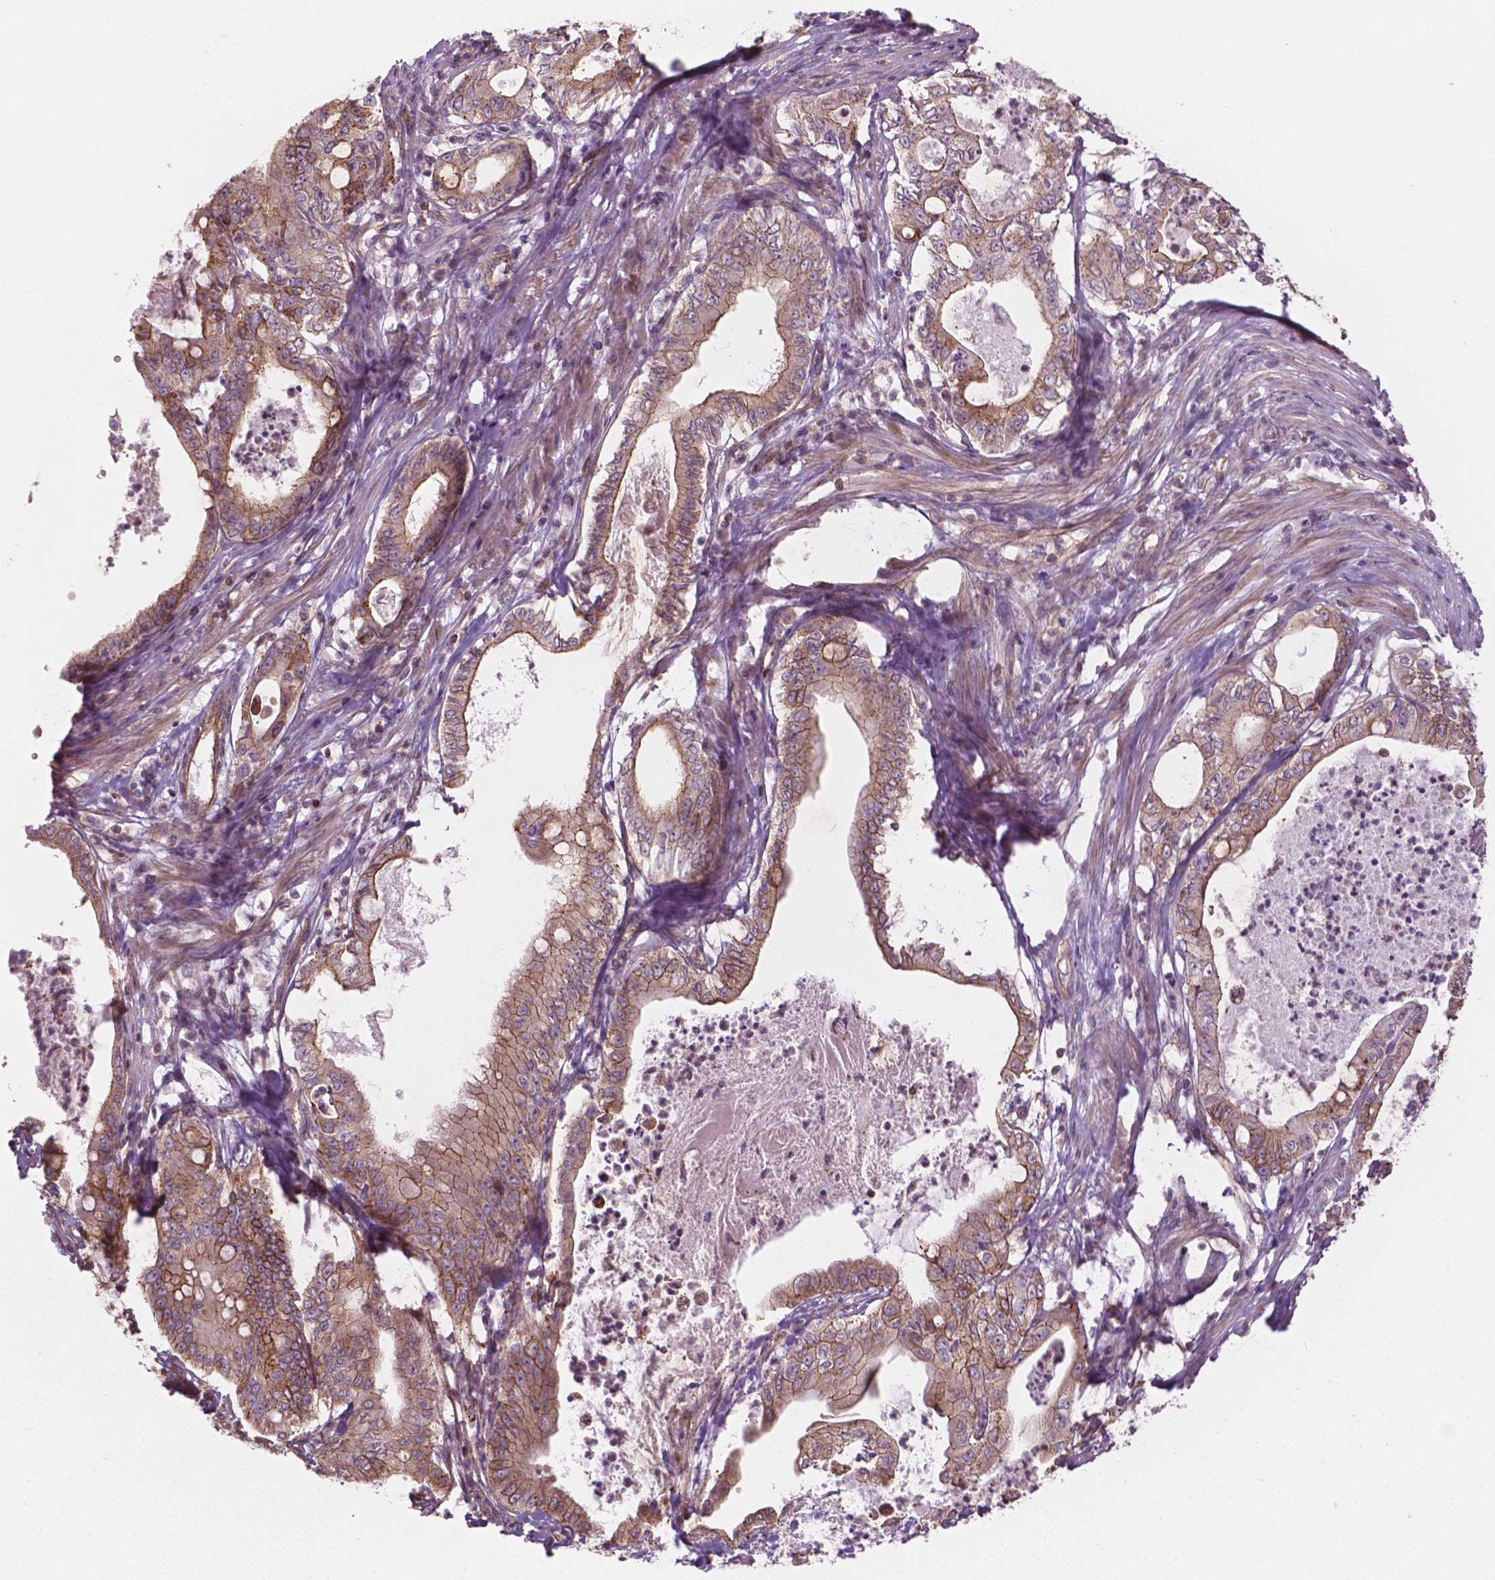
{"staining": {"intensity": "moderate", "quantity": ">75%", "location": "cytoplasmic/membranous"}, "tissue": "pancreatic cancer", "cell_type": "Tumor cells", "image_type": "cancer", "snomed": [{"axis": "morphology", "description": "Adenocarcinoma, NOS"}, {"axis": "topography", "description": "Pancreas"}], "caption": "A micrograph of pancreatic cancer stained for a protein displays moderate cytoplasmic/membranous brown staining in tumor cells. (brown staining indicates protein expression, while blue staining denotes nuclei).", "gene": "SURF4", "patient": {"sex": "male", "age": 71}}